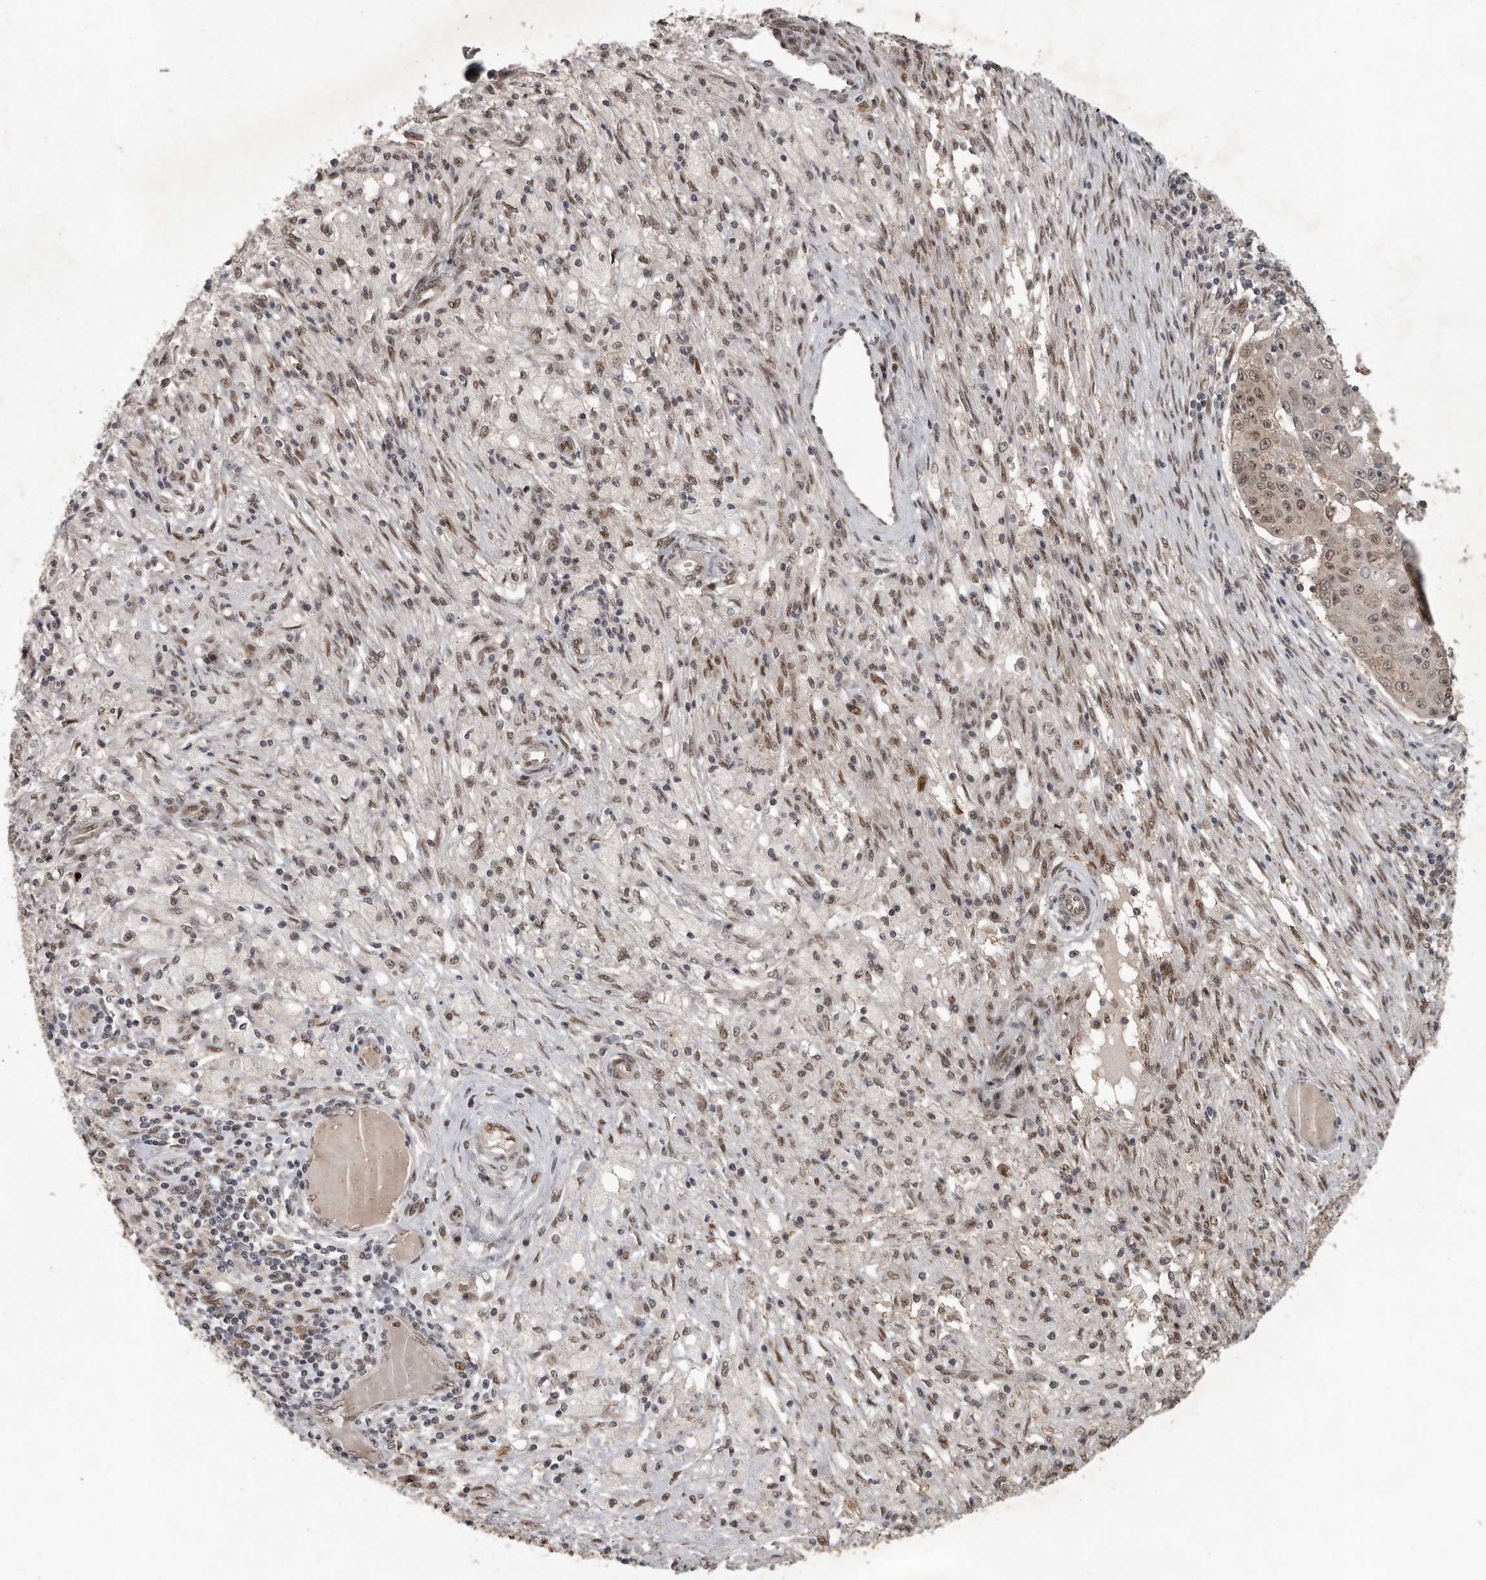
{"staining": {"intensity": "moderate", "quantity": ">75%", "location": "cytoplasmic/membranous,nuclear"}, "tissue": "ovarian cancer", "cell_type": "Tumor cells", "image_type": "cancer", "snomed": [{"axis": "morphology", "description": "Carcinoma, endometroid"}, {"axis": "topography", "description": "Ovary"}], "caption": "A histopathology image of endometroid carcinoma (ovarian) stained for a protein shows moderate cytoplasmic/membranous and nuclear brown staining in tumor cells.", "gene": "CDC27", "patient": {"sex": "female", "age": 42}}